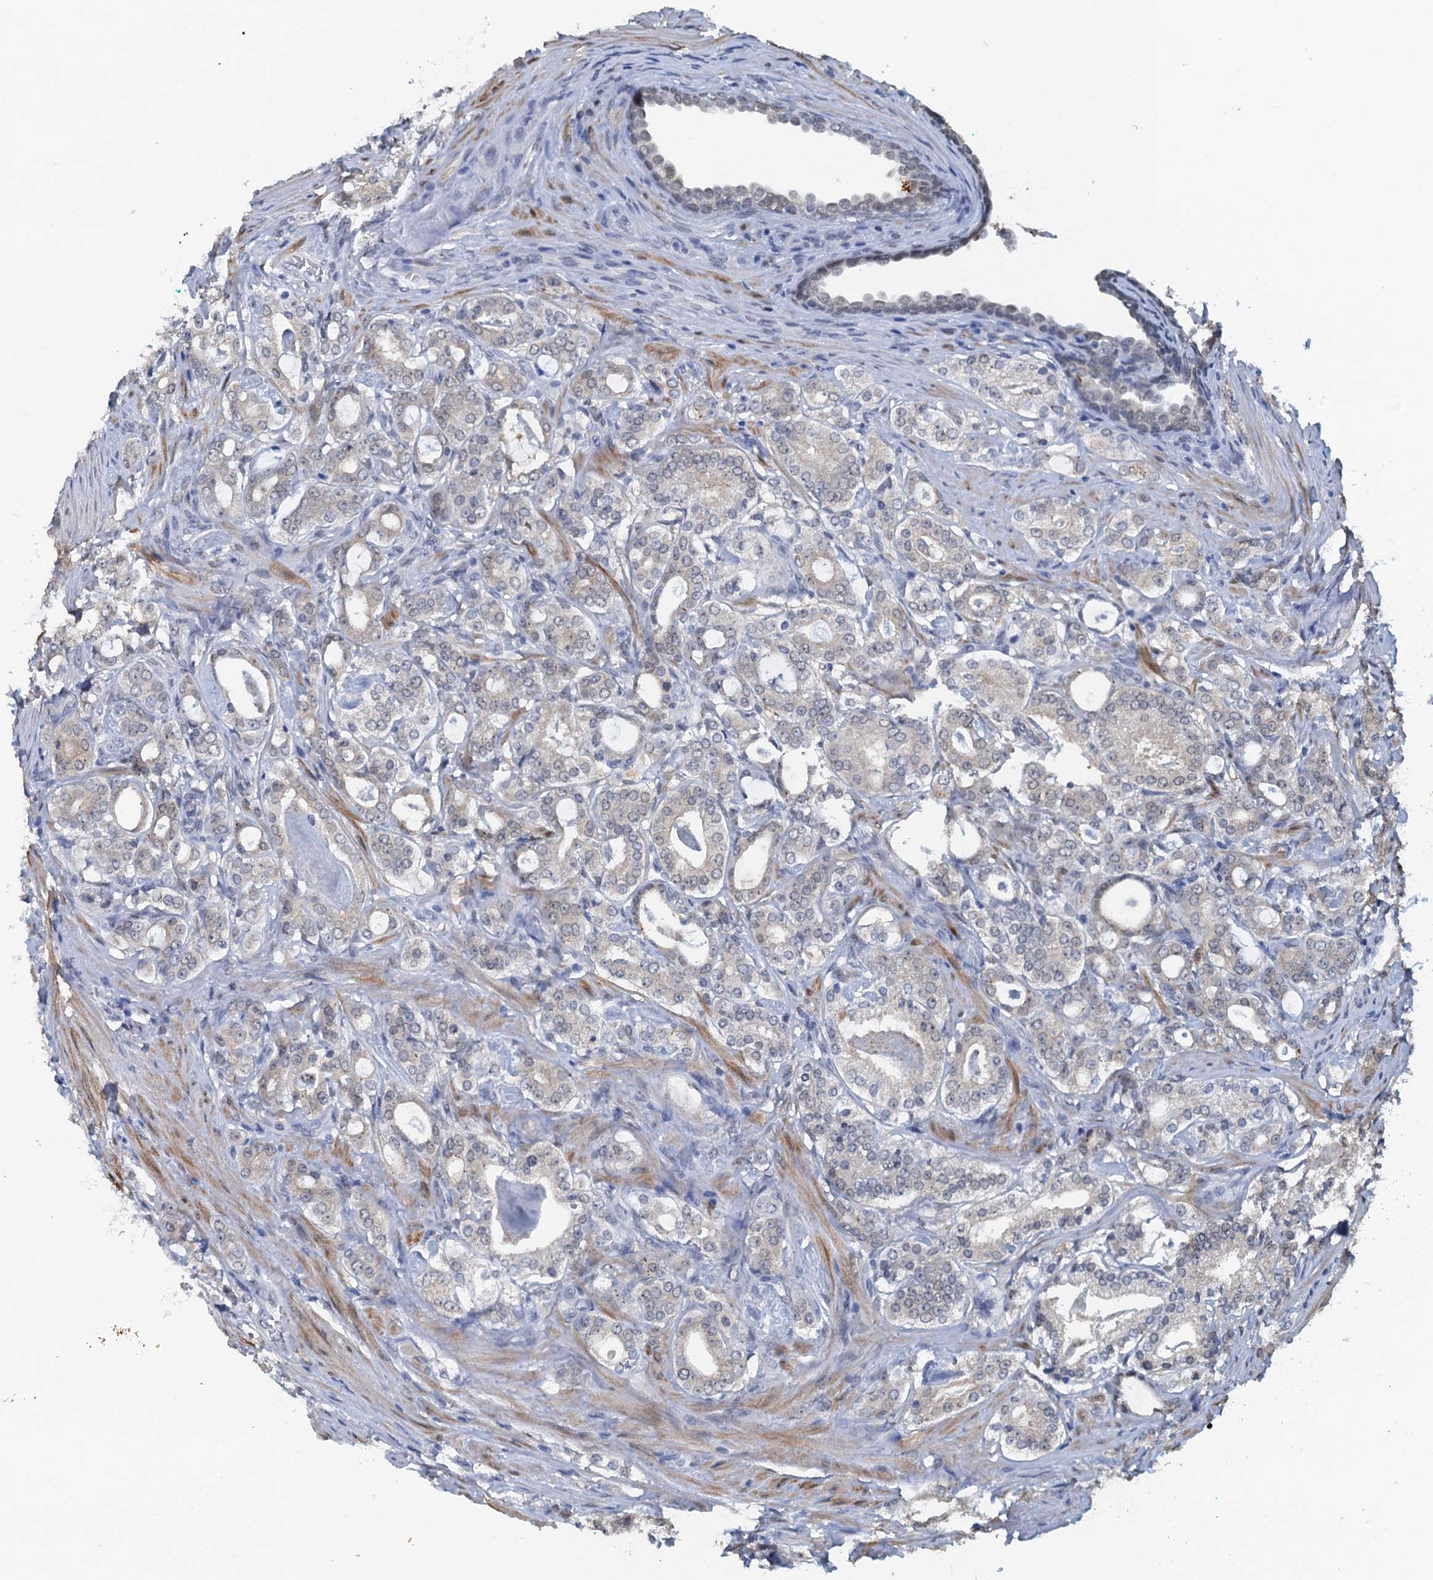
{"staining": {"intensity": "negative", "quantity": "none", "location": "none"}, "tissue": "prostate cancer", "cell_type": "Tumor cells", "image_type": "cancer", "snomed": [{"axis": "morphology", "description": "Adenocarcinoma, High grade"}, {"axis": "topography", "description": "Prostate"}], "caption": "This is a image of immunohistochemistry staining of prostate cancer (high-grade adenocarcinoma), which shows no positivity in tumor cells. The staining is performed using DAB (3,3'-diaminobenzidine) brown chromogen with nuclei counter-stained in using hematoxylin.", "gene": "AHCY", "patient": {"sex": "male", "age": 63}}